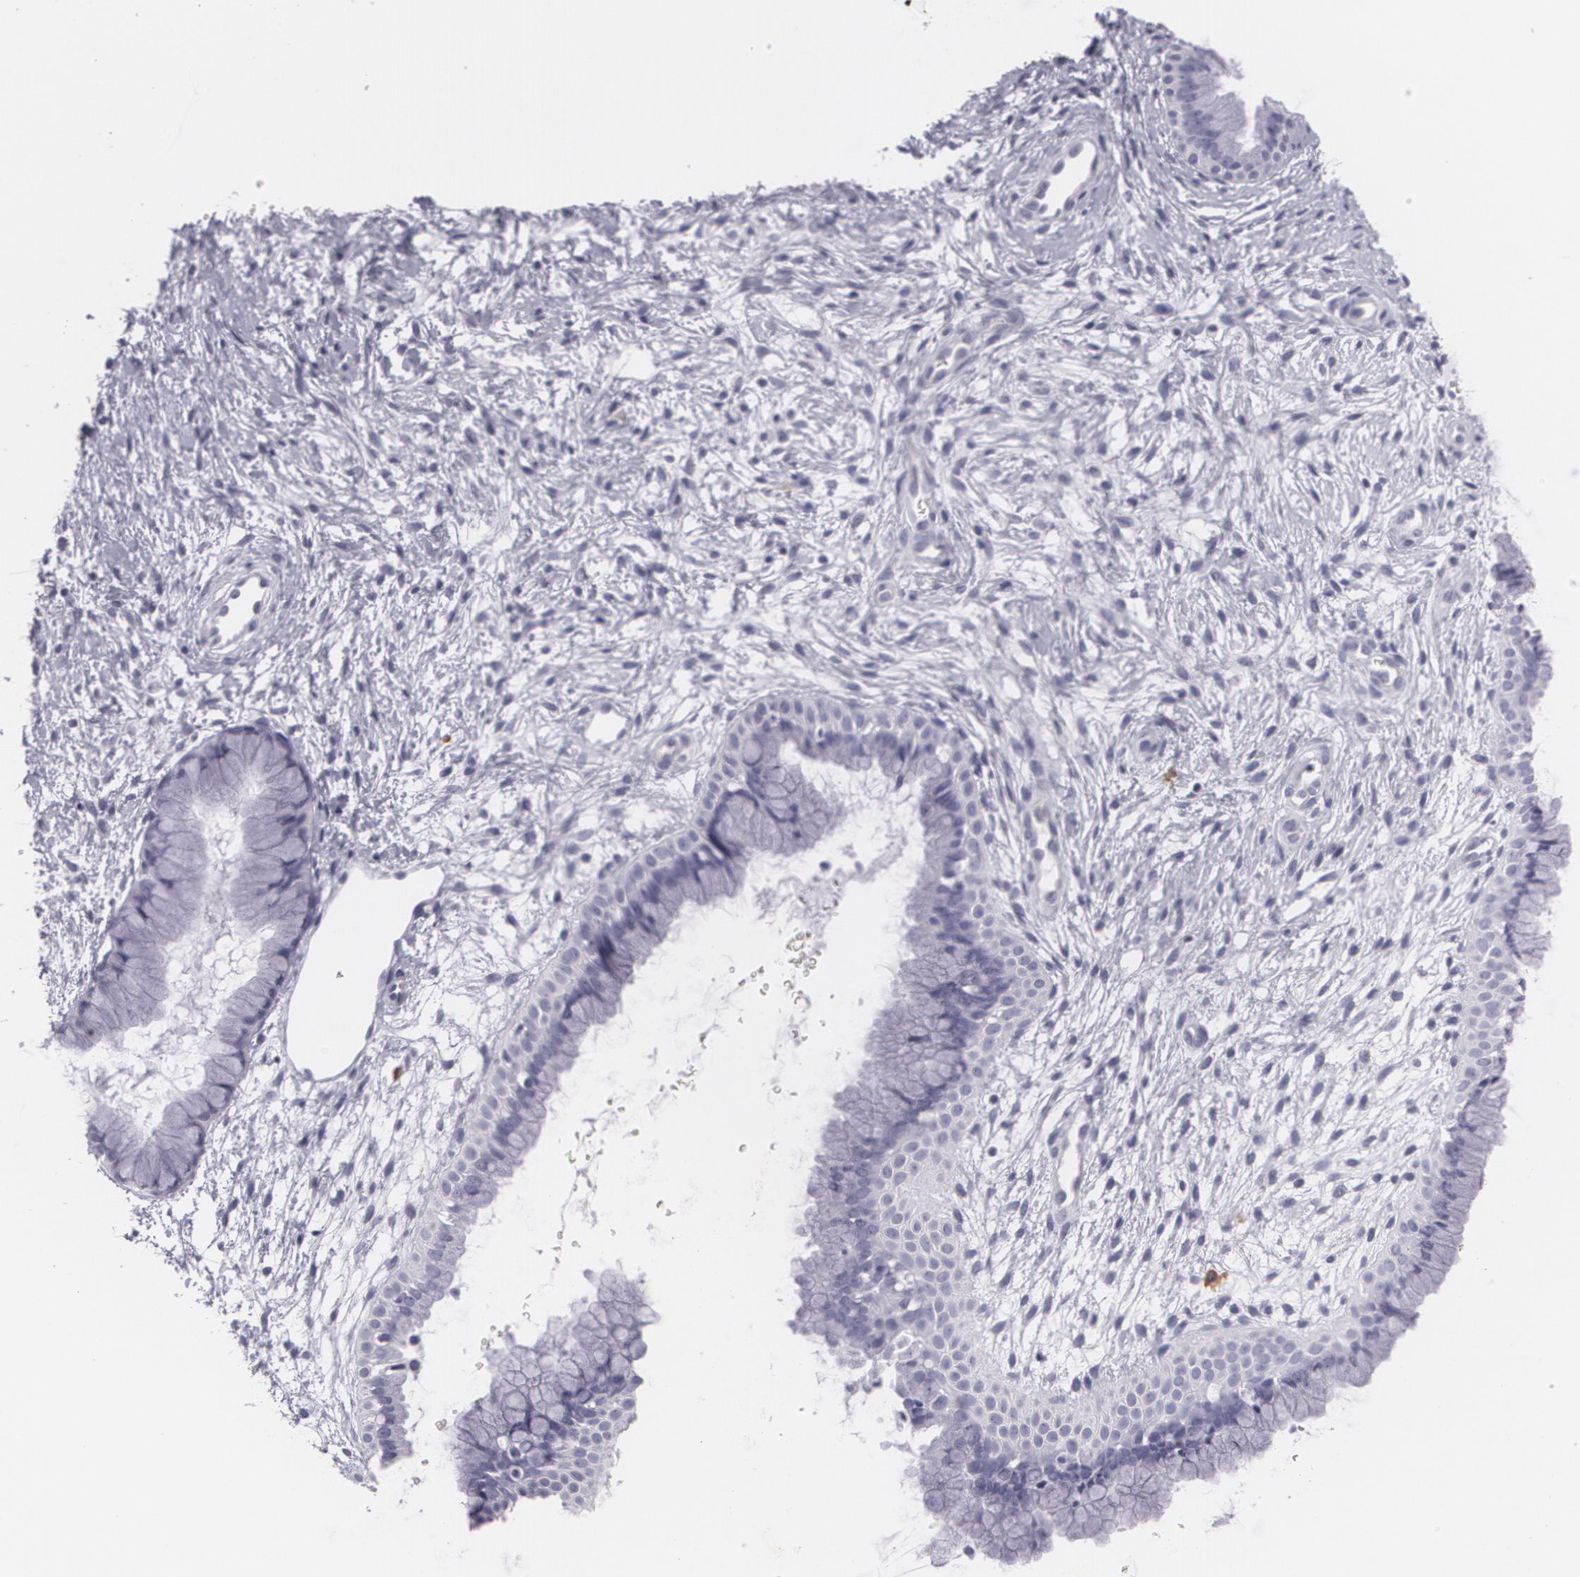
{"staining": {"intensity": "negative", "quantity": "none", "location": "none"}, "tissue": "cervix", "cell_type": "Glandular cells", "image_type": "normal", "snomed": [{"axis": "morphology", "description": "Normal tissue, NOS"}, {"axis": "topography", "description": "Cervix"}], "caption": "Micrograph shows no significant protein expression in glandular cells of benign cervix.", "gene": "MAP2", "patient": {"sex": "female", "age": 39}}